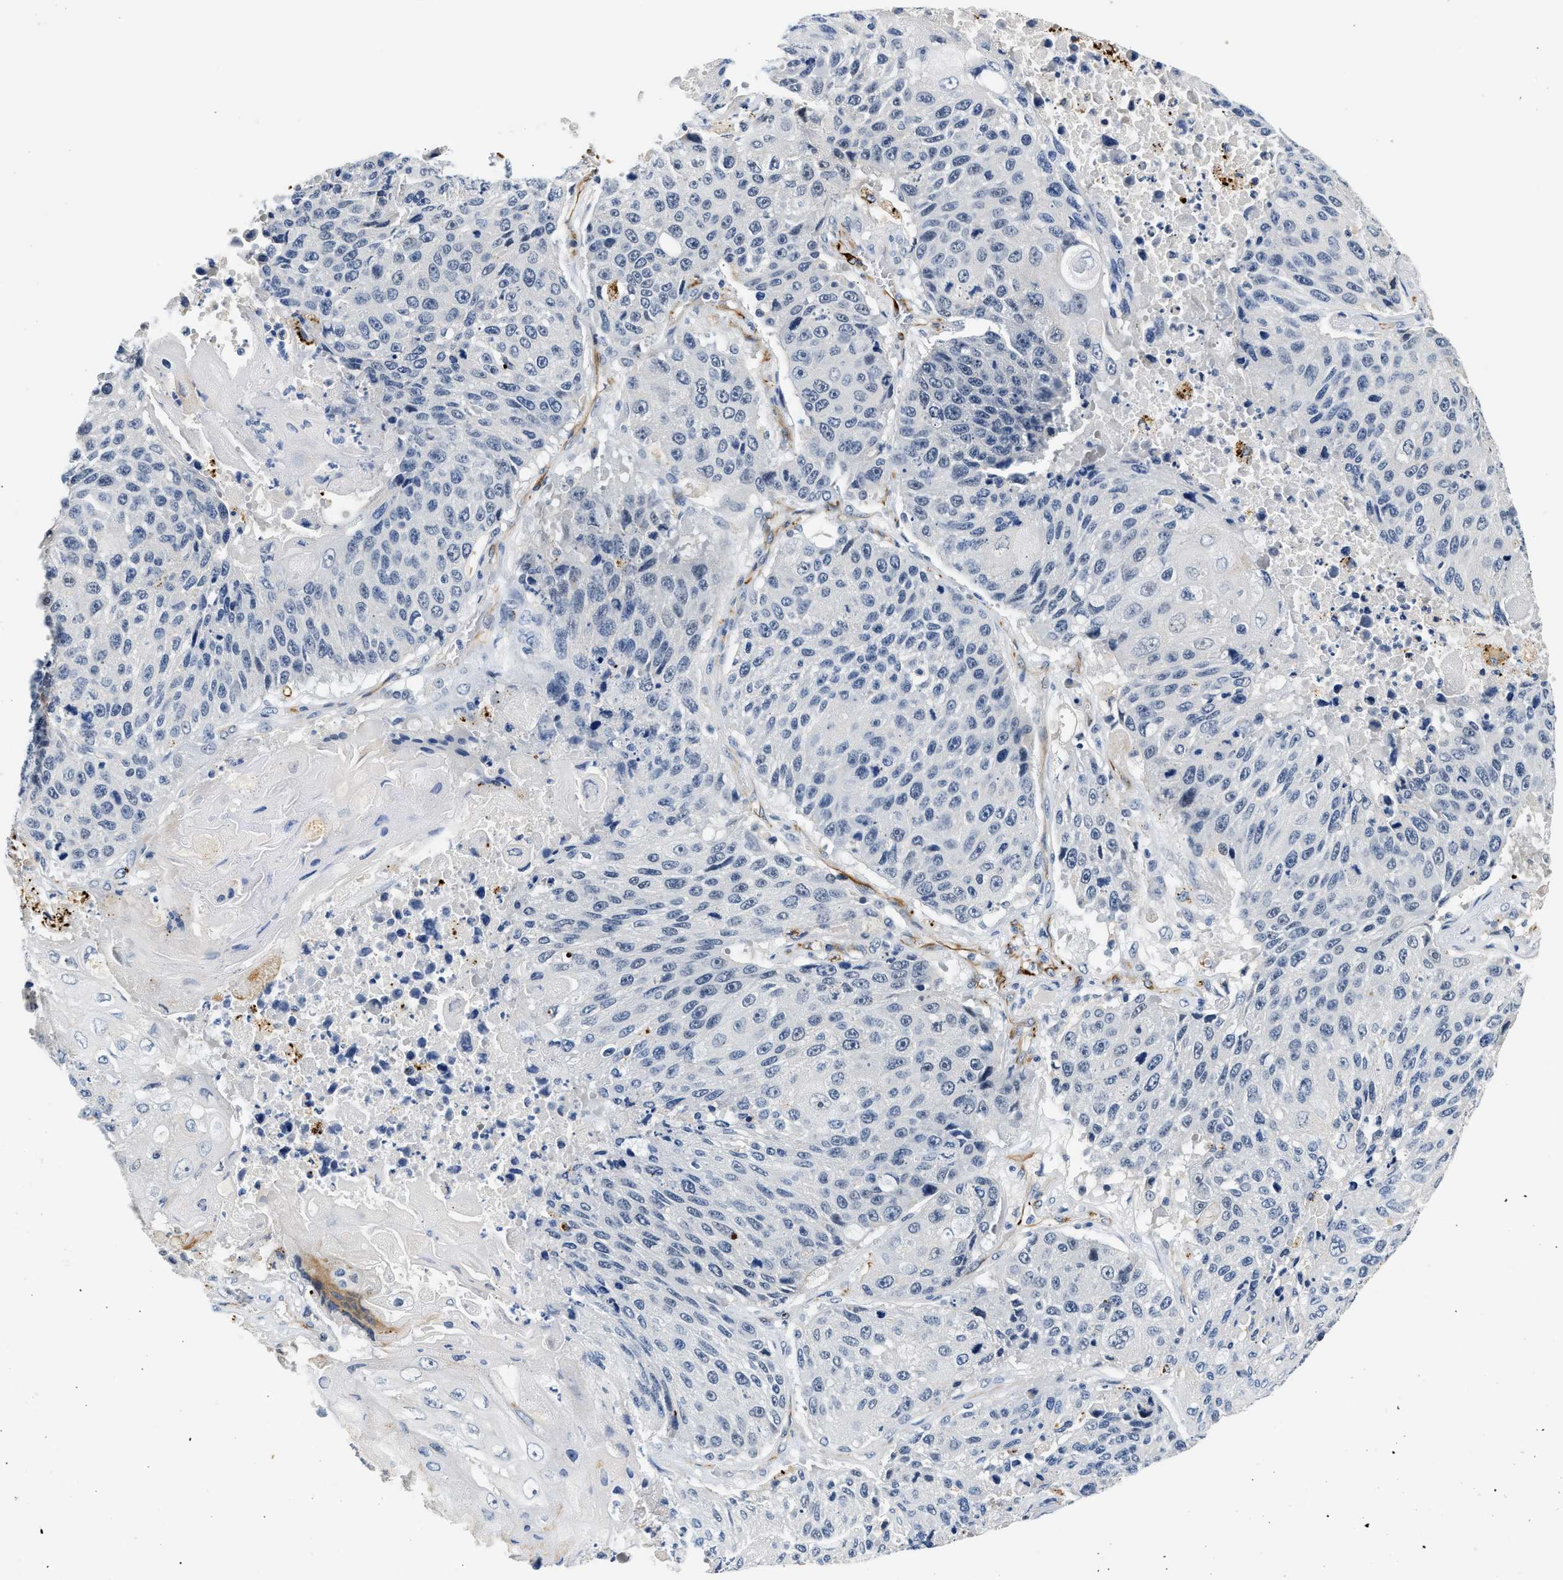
{"staining": {"intensity": "negative", "quantity": "none", "location": "none"}, "tissue": "lung cancer", "cell_type": "Tumor cells", "image_type": "cancer", "snomed": [{"axis": "morphology", "description": "Squamous cell carcinoma, NOS"}, {"axis": "topography", "description": "Lung"}], "caption": "Immunohistochemical staining of lung squamous cell carcinoma displays no significant staining in tumor cells.", "gene": "MED22", "patient": {"sex": "male", "age": 61}}